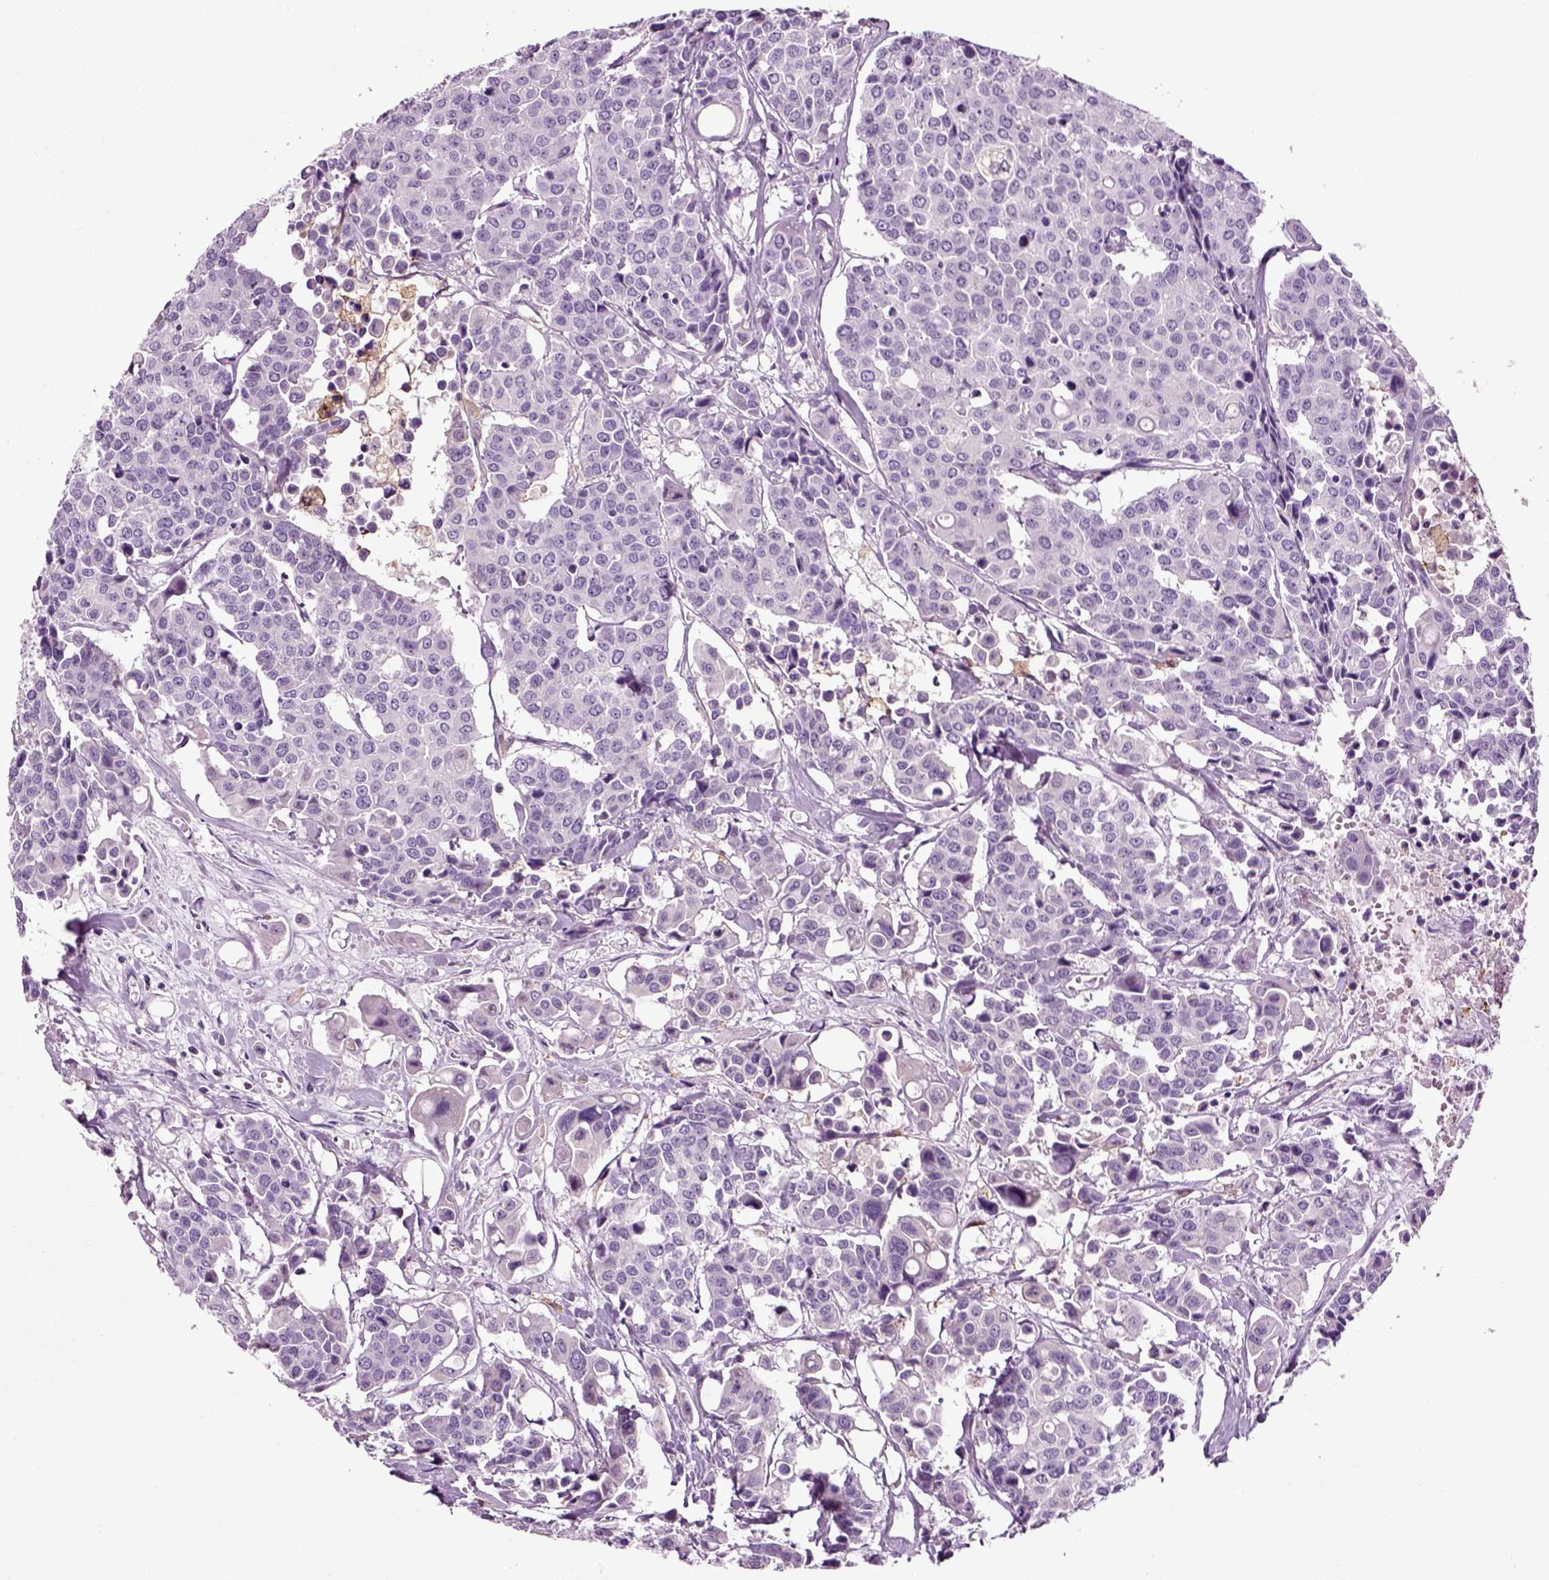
{"staining": {"intensity": "negative", "quantity": "none", "location": "none"}, "tissue": "carcinoid", "cell_type": "Tumor cells", "image_type": "cancer", "snomed": [{"axis": "morphology", "description": "Carcinoid, malignant, NOS"}, {"axis": "topography", "description": "Colon"}], "caption": "Histopathology image shows no significant protein expression in tumor cells of malignant carcinoid.", "gene": "DNAH10", "patient": {"sex": "male", "age": 81}}